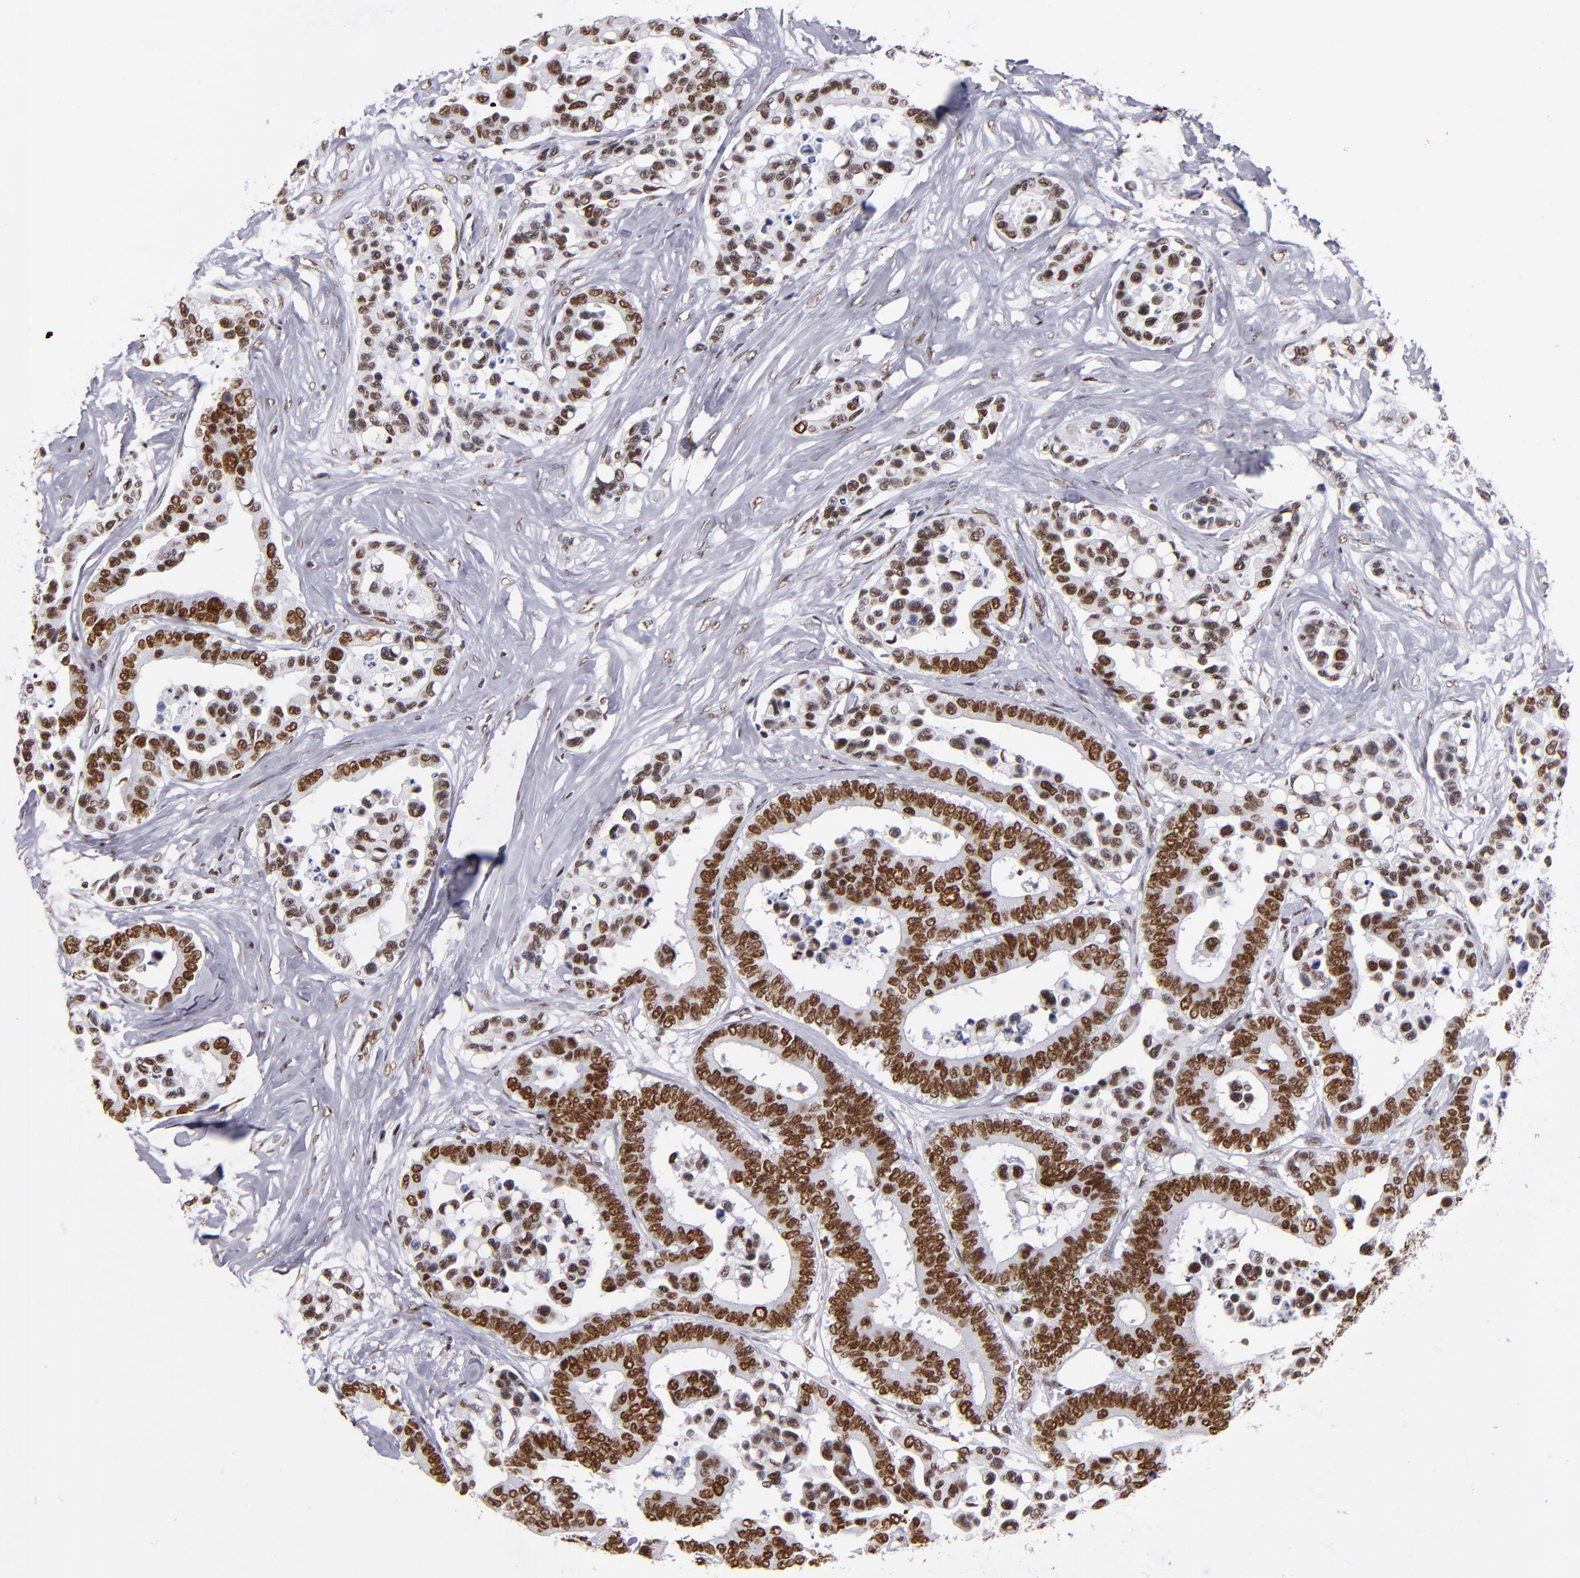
{"staining": {"intensity": "strong", "quantity": ">75%", "location": "nuclear"}, "tissue": "colorectal cancer", "cell_type": "Tumor cells", "image_type": "cancer", "snomed": [{"axis": "morphology", "description": "Adenocarcinoma, NOS"}, {"axis": "topography", "description": "Colon"}], "caption": "This histopathology image exhibits IHC staining of human colorectal cancer, with high strong nuclear positivity in approximately >75% of tumor cells.", "gene": "TERF2", "patient": {"sex": "male", "age": 82}}